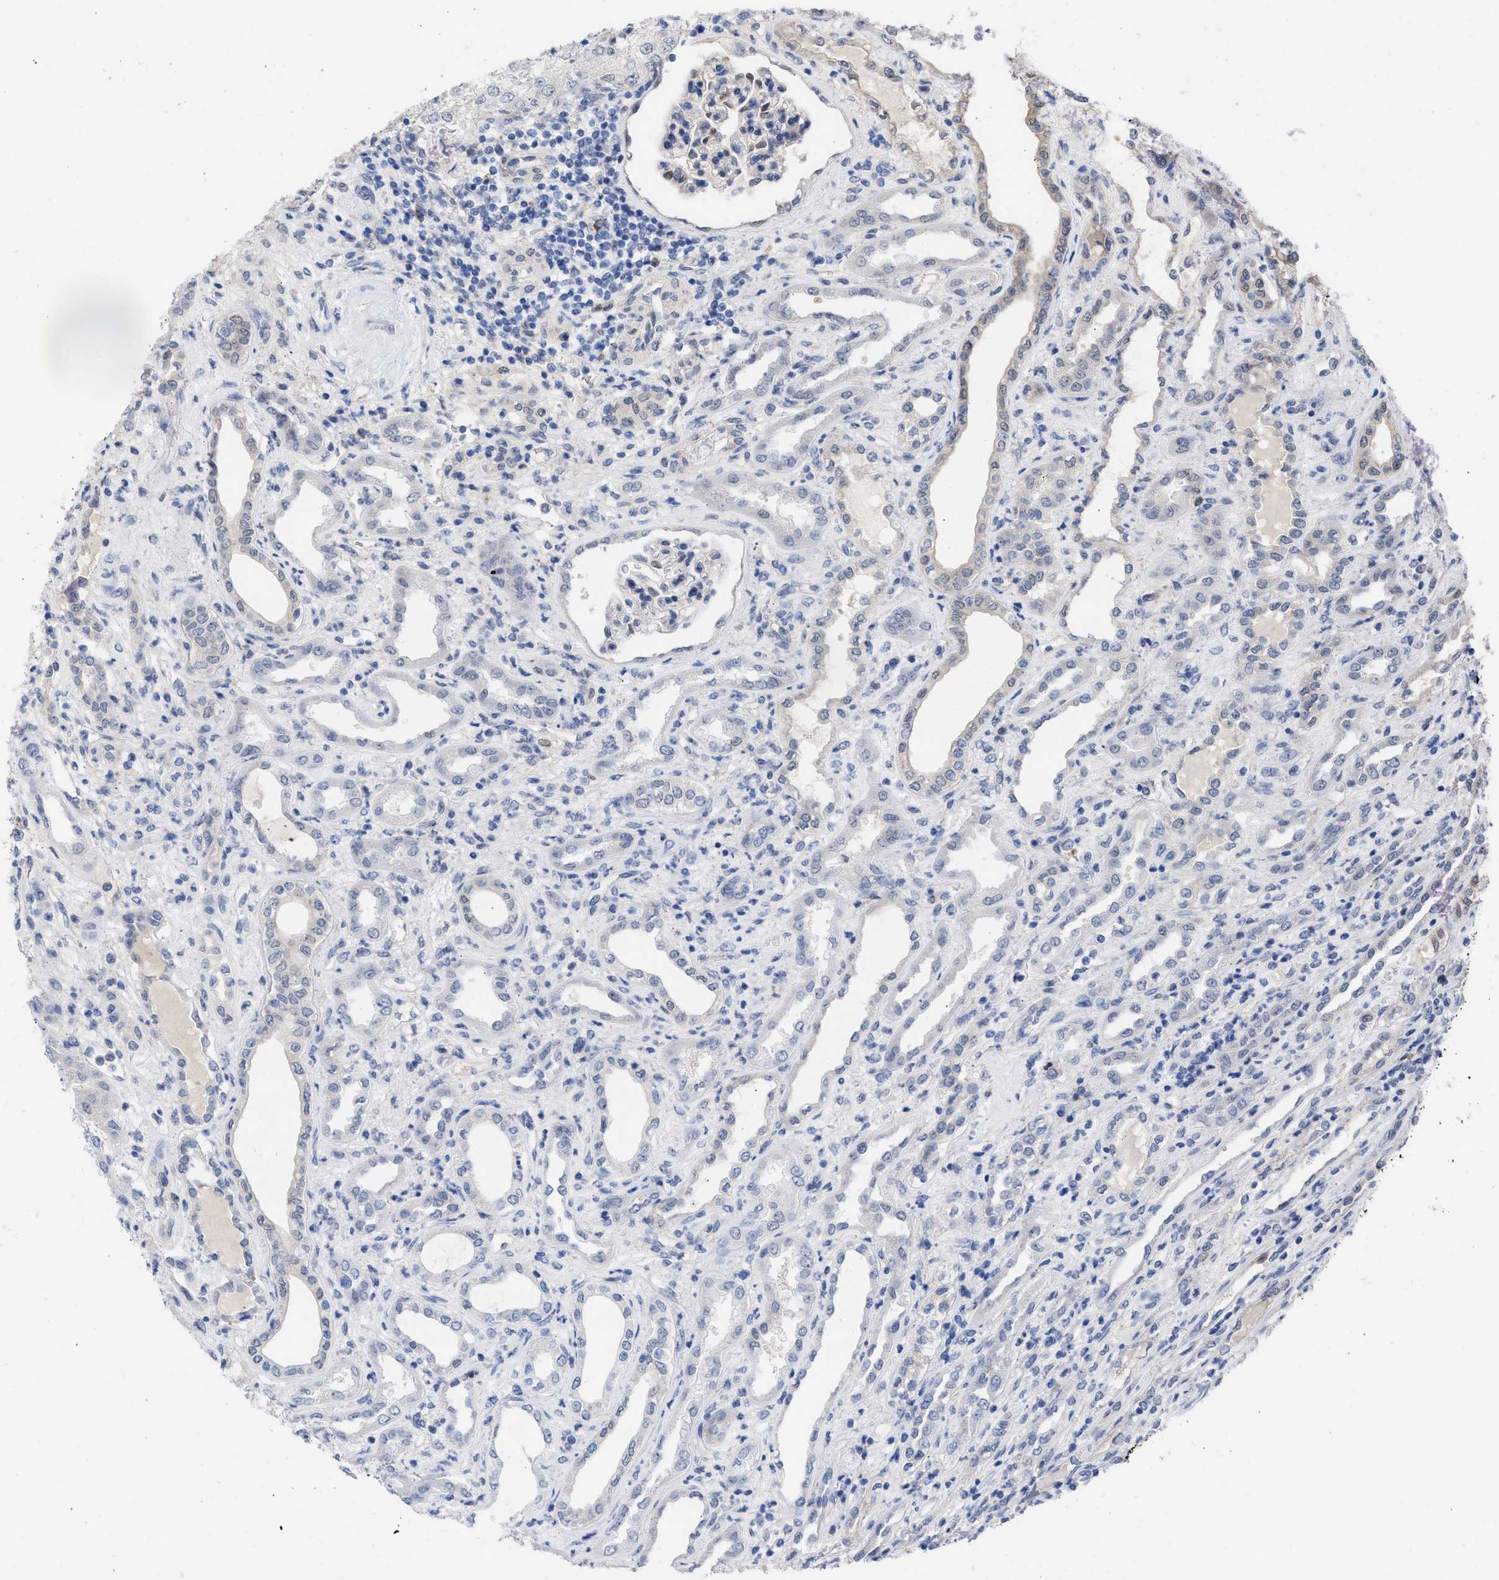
{"staining": {"intensity": "negative", "quantity": "none", "location": "none"}, "tissue": "renal cancer", "cell_type": "Tumor cells", "image_type": "cancer", "snomed": [{"axis": "morphology", "description": "Adenocarcinoma, NOS"}, {"axis": "topography", "description": "Kidney"}], "caption": "The IHC photomicrograph has no significant staining in tumor cells of renal adenocarcinoma tissue.", "gene": "THRA", "patient": {"sex": "female", "age": 54}}